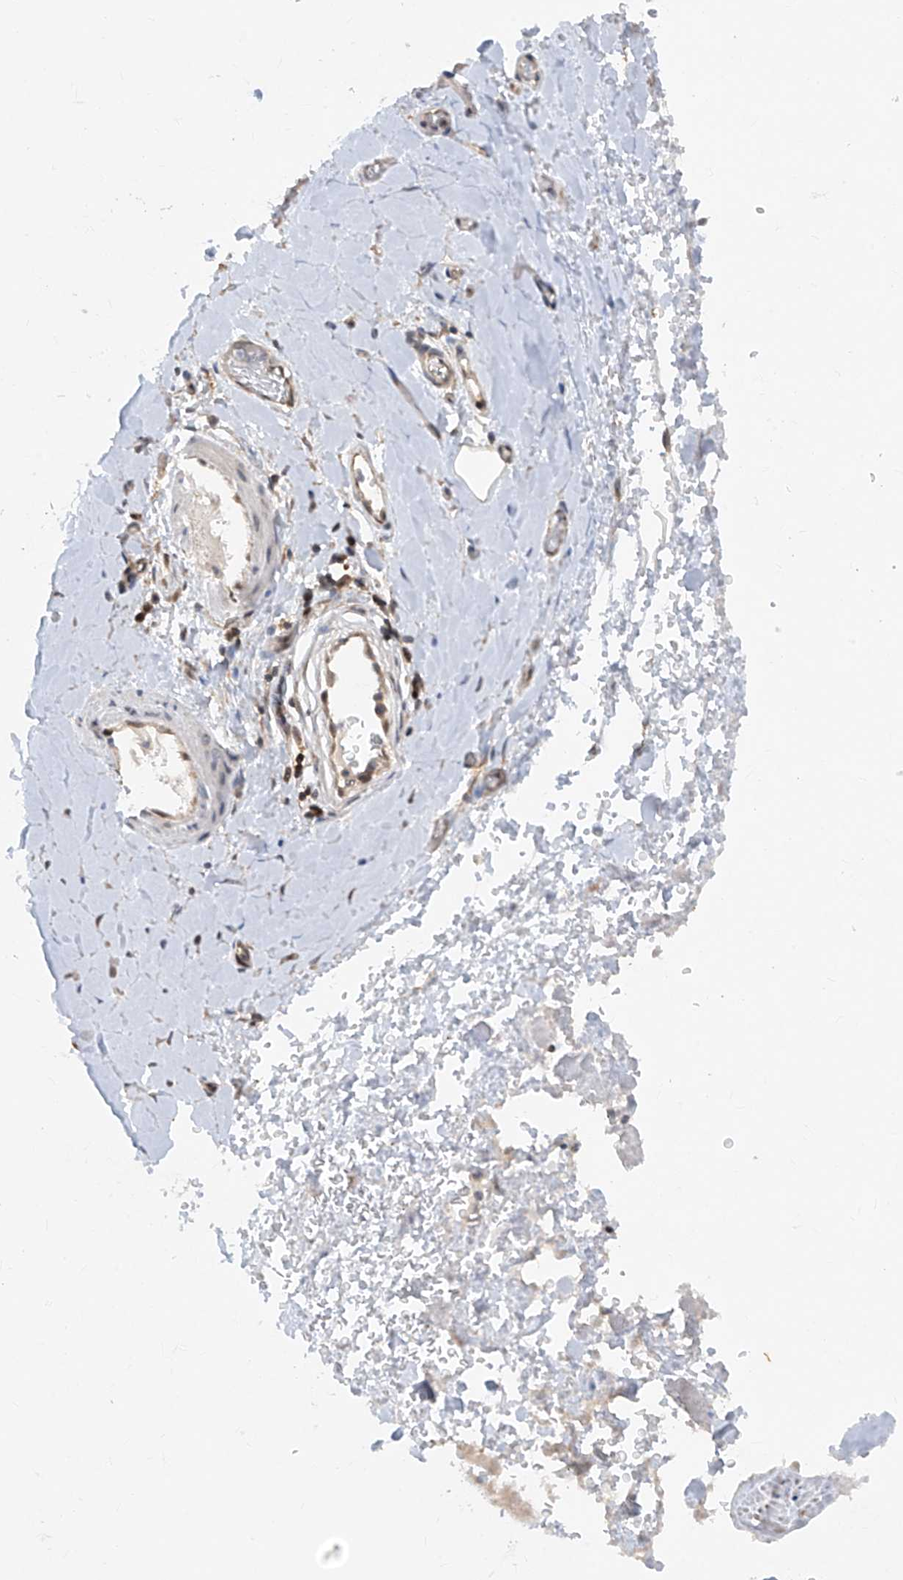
{"staining": {"intensity": "weak", "quantity": ">75%", "location": "cytoplasmic/membranous"}, "tissue": "soft tissue", "cell_type": "Fibroblasts", "image_type": "normal", "snomed": [{"axis": "morphology", "description": "Normal tissue, NOS"}, {"axis": "morphology", "description": "Adenocarcinoma, NOS"}, {"axis": "topography", "description": "Stomach, upper"}, {"axis": "topography", "description": "Peripheral nerve tissue"}], "caption": "Benign soft tissue demonstrates weak cytoplasmic/membranous positivity in approximately >75% of fibroblasts.", "gene": "ZNF358", "patient": {"sex": "male", "age": 62}}